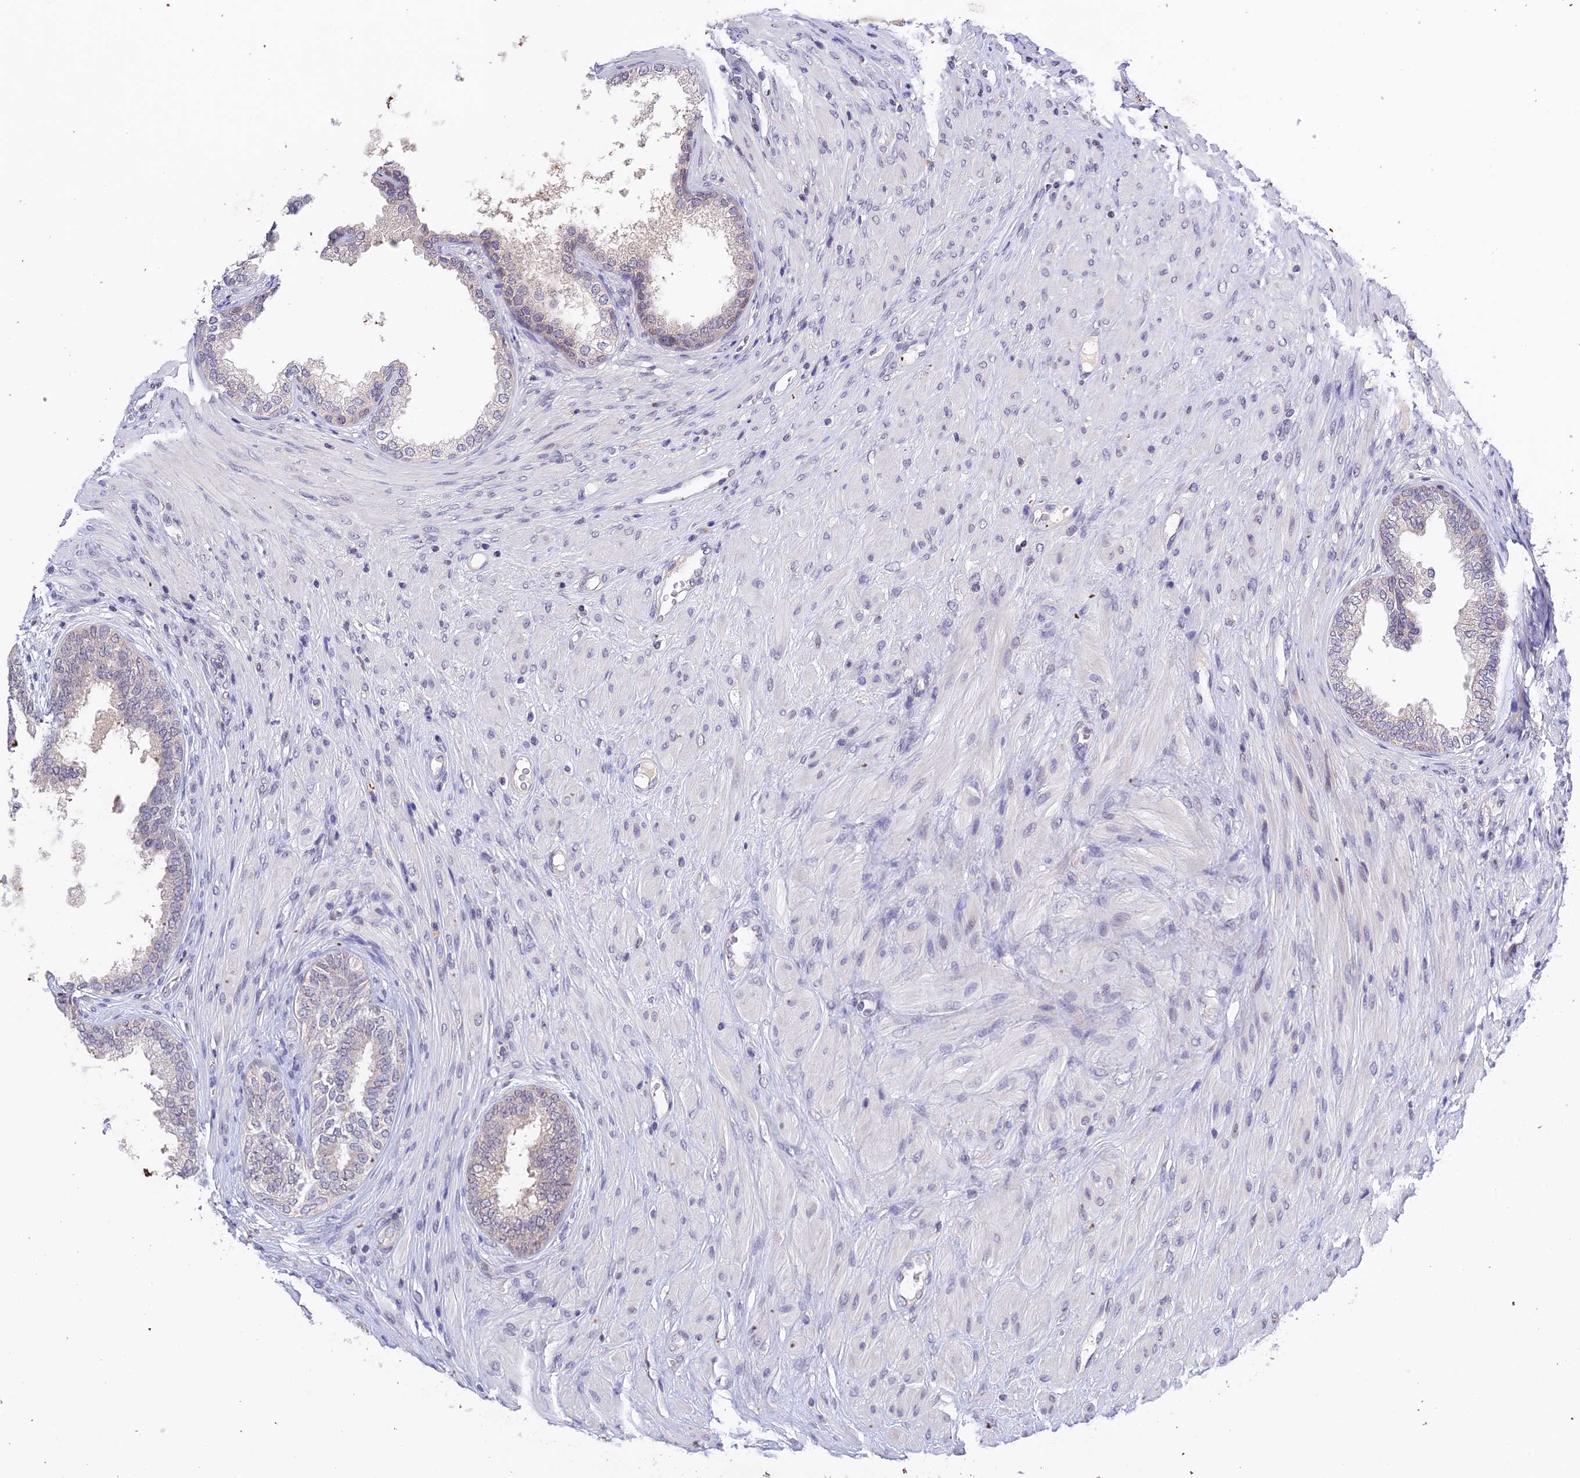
{"staining": {"intensity": "moderate", "quantity": "<25%", "location": "cytoplasmic/membranous"}, "tissue": "prostate", "cell_type": "Glandular cells", "image_type": "normal", "snomed": [{"axis": "morphology", "description": "Normal tissue, NOS"}, {"axis": "topography", "description": "Prostate"}], "caption": "Glandular cells exhibit moderate cytoplasmic/membranous expression in approximately <25% of cells in normal prostate.", "gene": "TEKT1", "patient": {"sex": "male", "age": 76}}